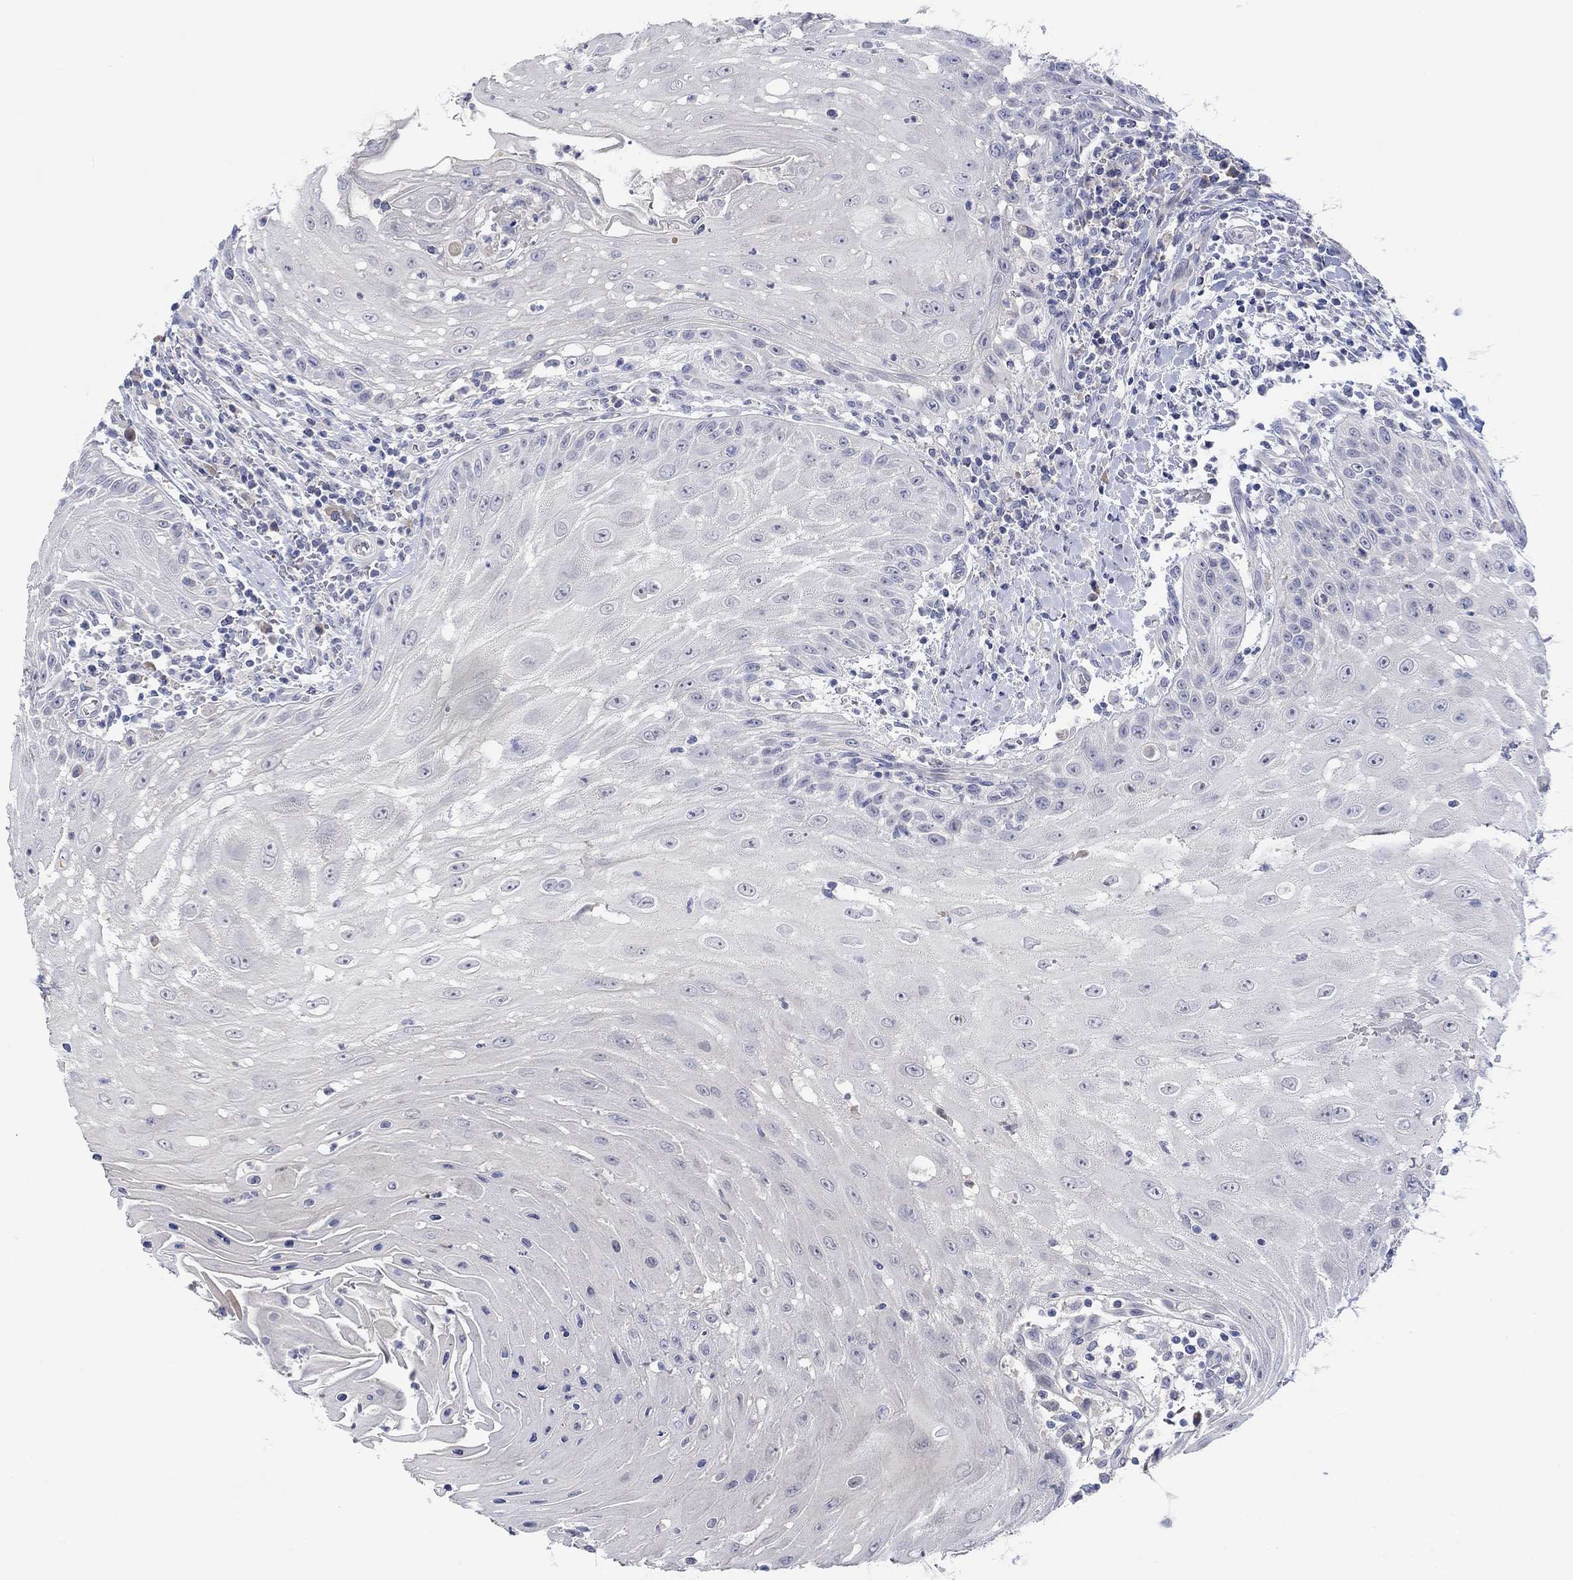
{"staining": {"intensity": "negative", "quantity": "none", "location": "none"}, "tissue": "head and neck cancer", "cell_type": "Tumor cells", "image_type": "cancer", "snomed": [{"axis": "morphology", "description": "Squamous cell carcinoma, NOS"}, {"axis": "topography", "description": "Oral tissue"}, {"axis": "topography", "description": "Head-Neck"}], "caption": "A micrograph of head and neck squamous cell carcinoma stained for a protein demonstrates no brown staining in tumor cells. (Stains: DAB (3,3'-diaminobenzidine) immunohistochemistry (IHC) with hematoxylin counter stain, Microscopy: brightfield microscopy at high magnification).", "gene": "DLK1", "patient": {"sex": "male", "age": 58}}